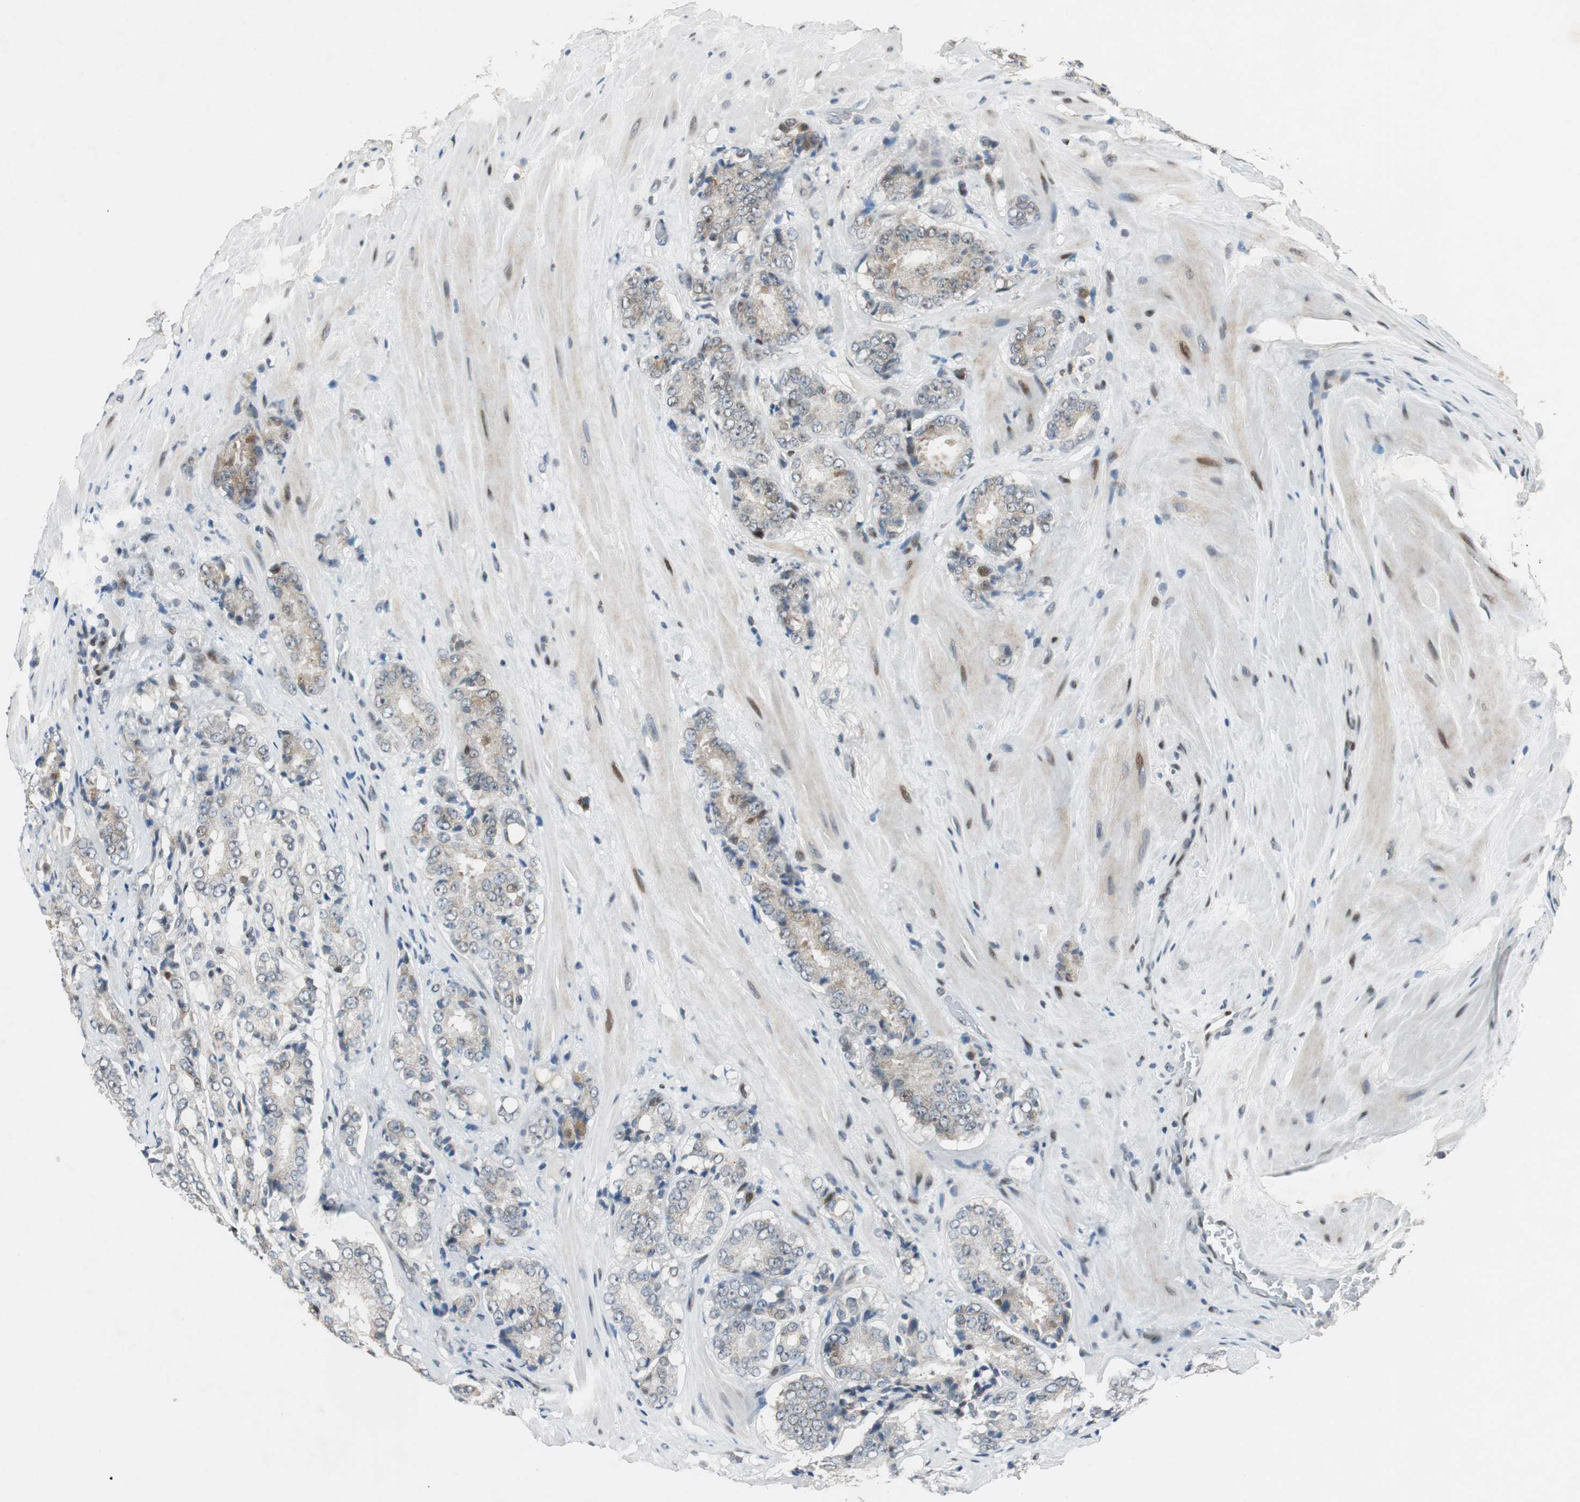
{"staining": {"intensity": "weak", "quantity": "25%-75%", "location": "cytoplasmic/membranous"}, "tissue": "prostate cancer", "cell_type": "Tumor cells", "image_type": "cancer", "snomed": [{"axis": "morphology", "description": "Adenocarcinoma, High grade"}, {"axis": "topography", "description": "Prostate"}], "caption": "Protein analysis of prostate cancer (high-grade adenocarcinoma) tissue displays weak cytoplasmic/membranous positivity in approximately 25%-75% of tumor cells.", "gene": "AJUBA", "patient": {"sex": "male", "age": 70}}